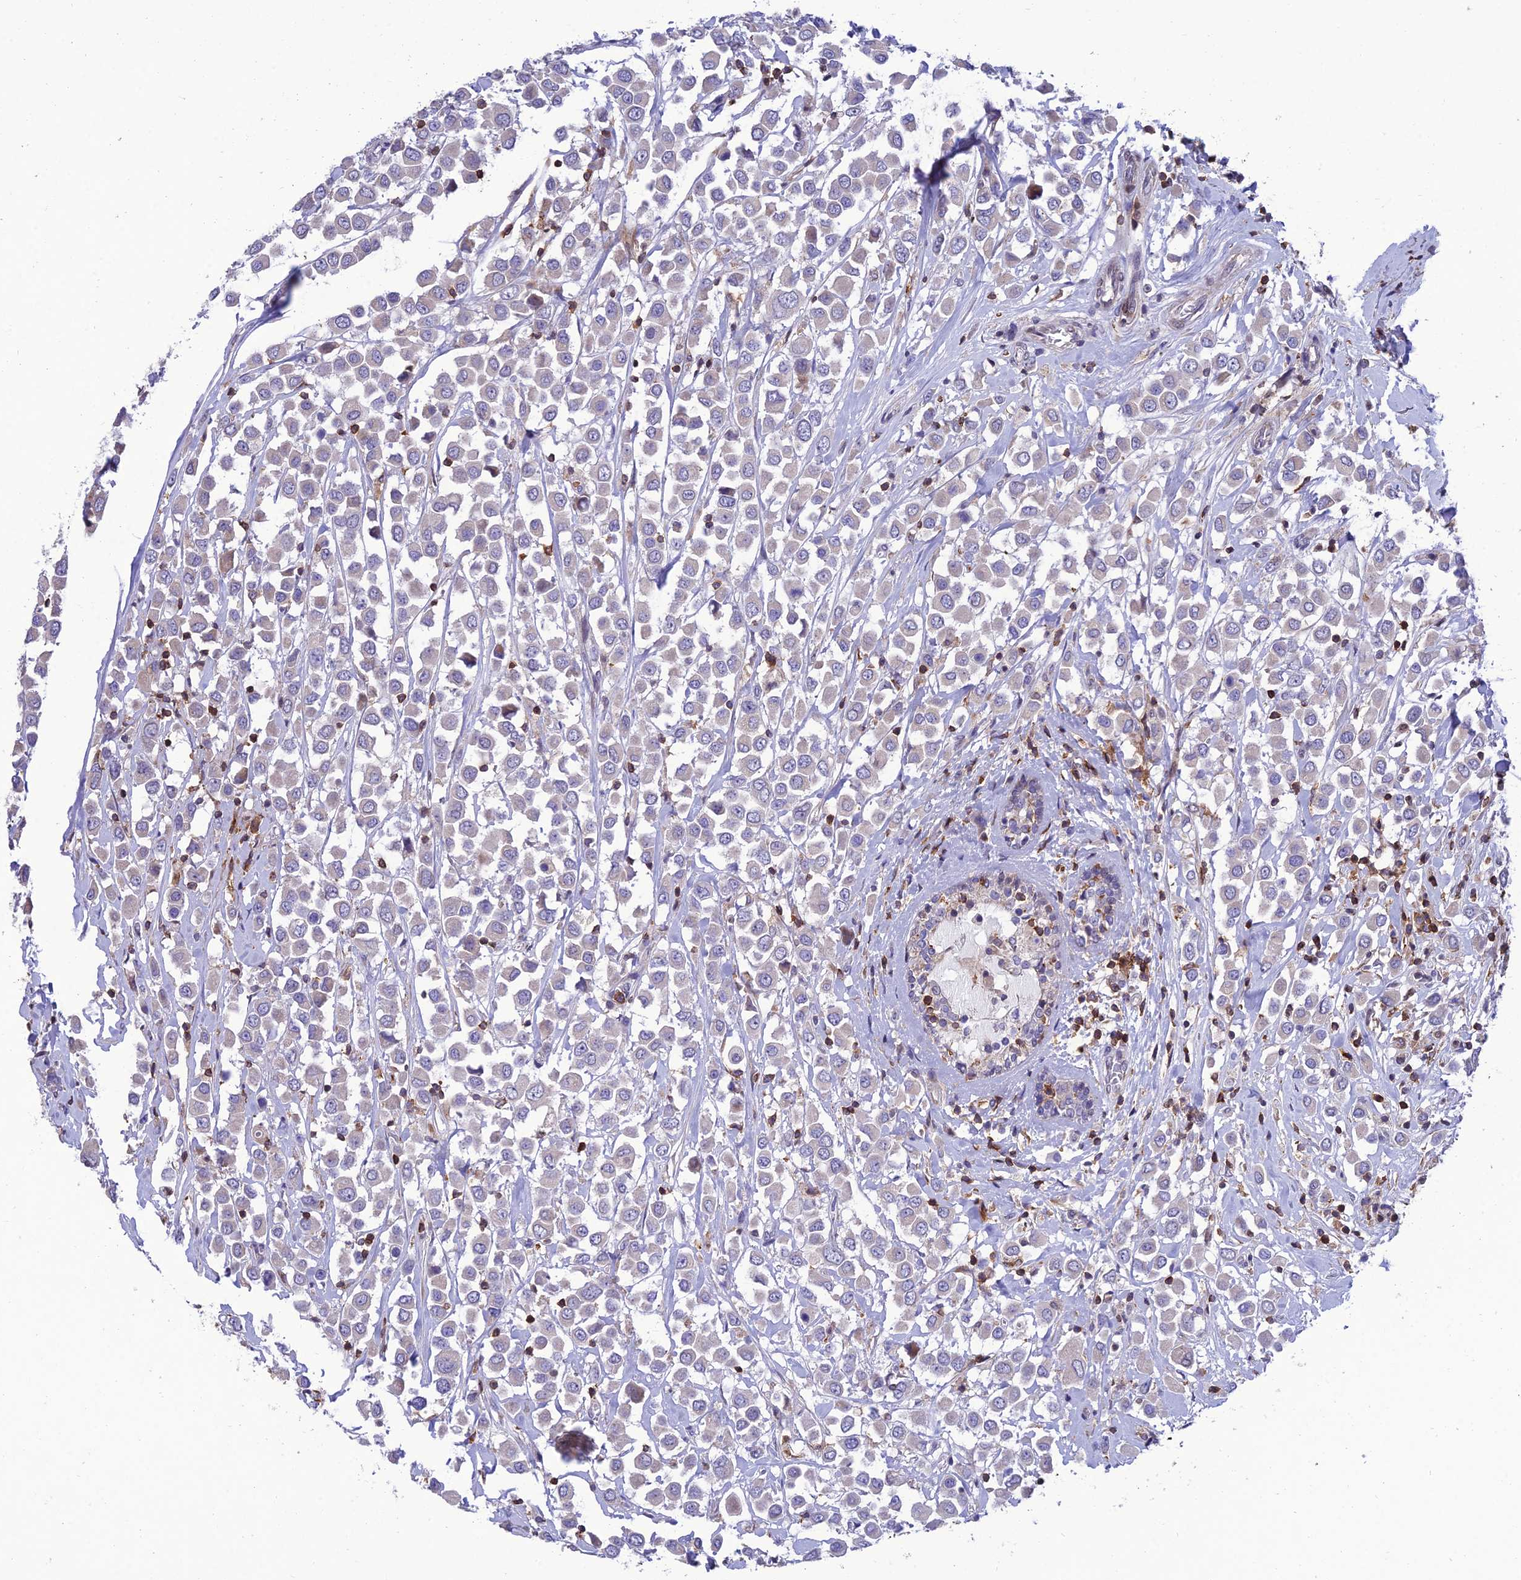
{"staining": {"intensity": "negative", "quantity": "none", "location": "none"}, "tissue": "breast cancer", "cell_type": "Tumor cells", "image_type": "cancer", "snomed": [{"axis": "morphology", "description": "Duct carcinoma"}, {"axis": "topography", "description": "Breast"}], "caption": "Image shows no protein expression in tumor cells of breast cancer (infiltrating ductal carcinoma) tissue.", "gene": "FAM76A", "patient": {"sex": "female", "age": 61}}